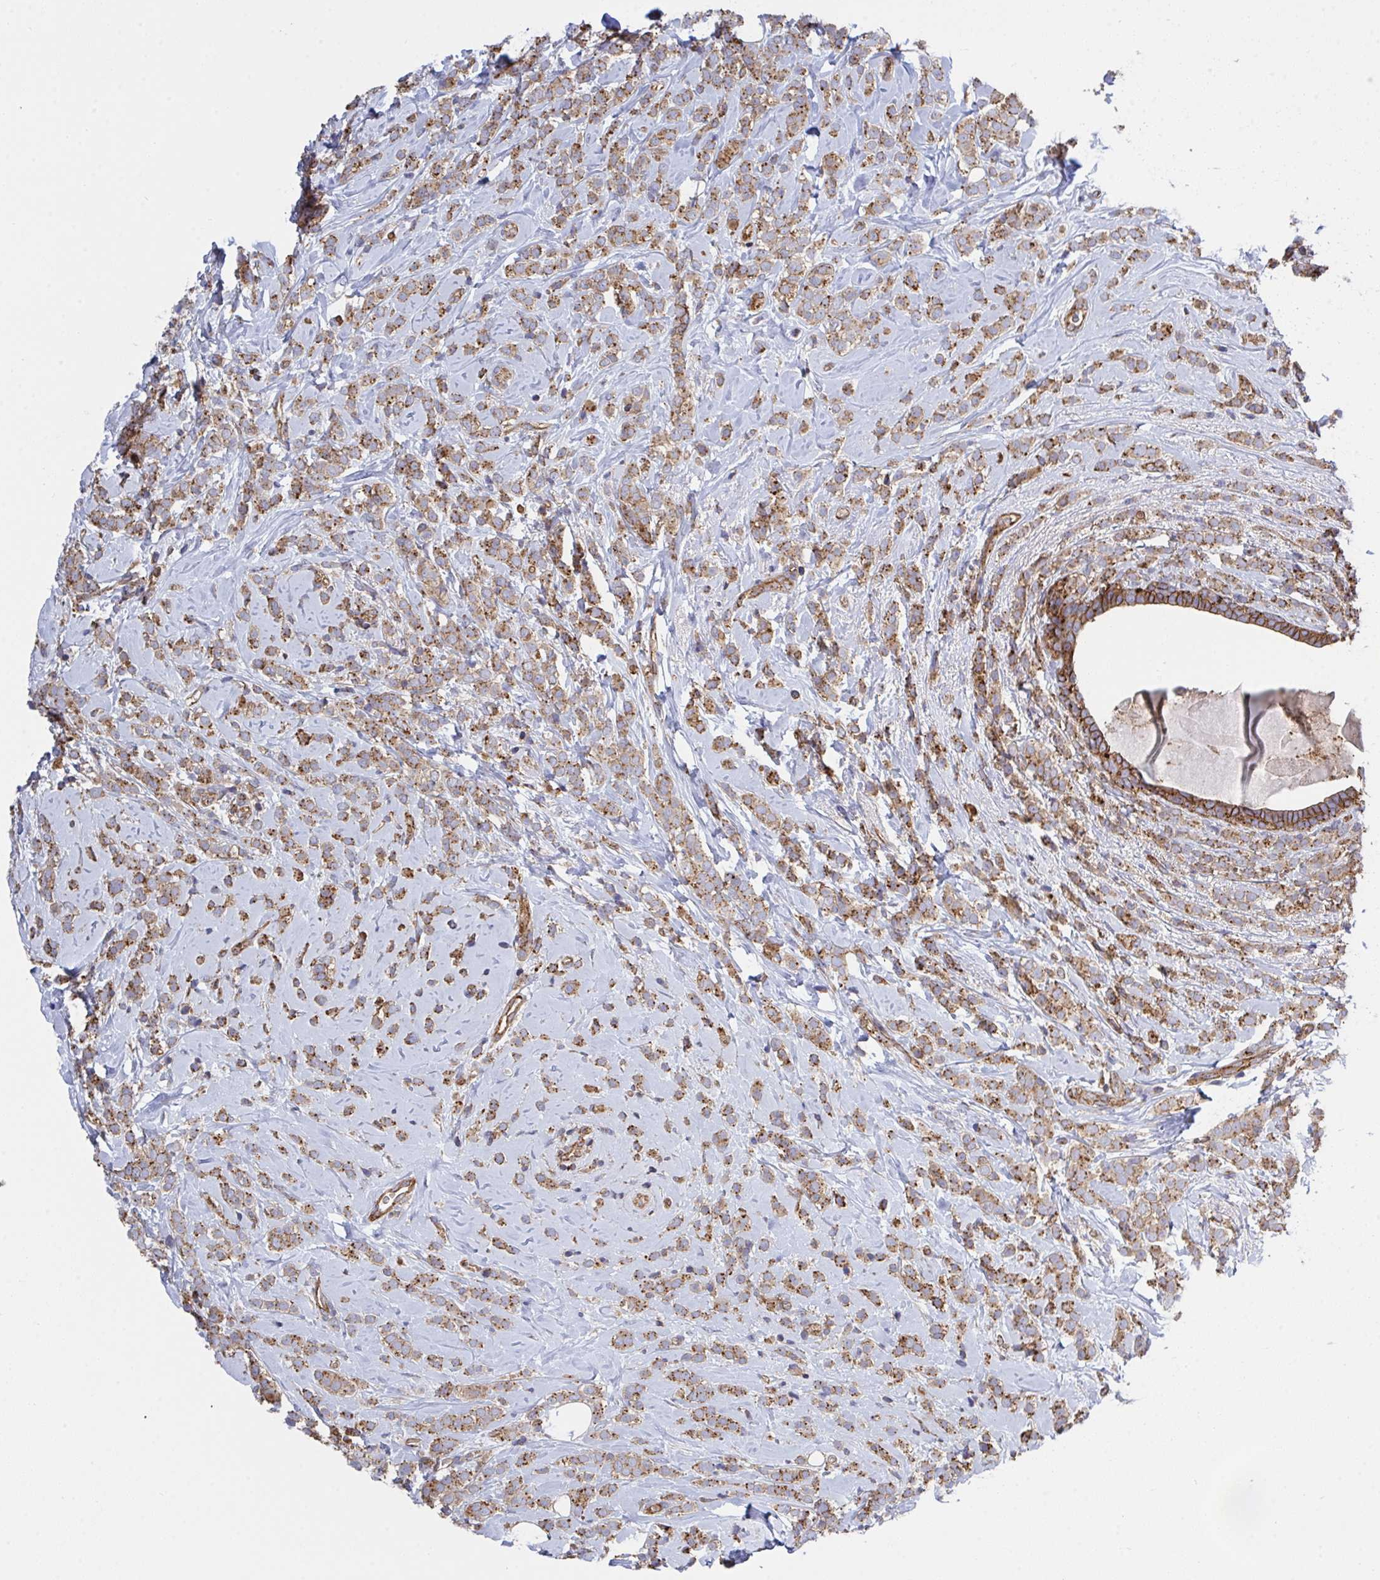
{"staining": {"intensity": "moderate", "quantity": ">75%", "location": "cytoplasmic/membranous"}, "tissue": "breast cancer", "cell_type": "Tumor cells", "image_type": "cancer", "snomed": [{"axis": "morphology", "description": "Lobular carcinoma"}, {"axis": "topography", "description": "Breast"}], "caption": "The micrograph exhibits staining of lobular carcinoma (breast), revealing moderate cytoplasmic/membranous protein expression (brown color) within tumor cells. (DAB (3,3'-diaminobenzidine) = brown stain, brightfield microscopy at high magnification).", "gene": "C4orf36", "patient": {"sex": "female", "age": 49}}